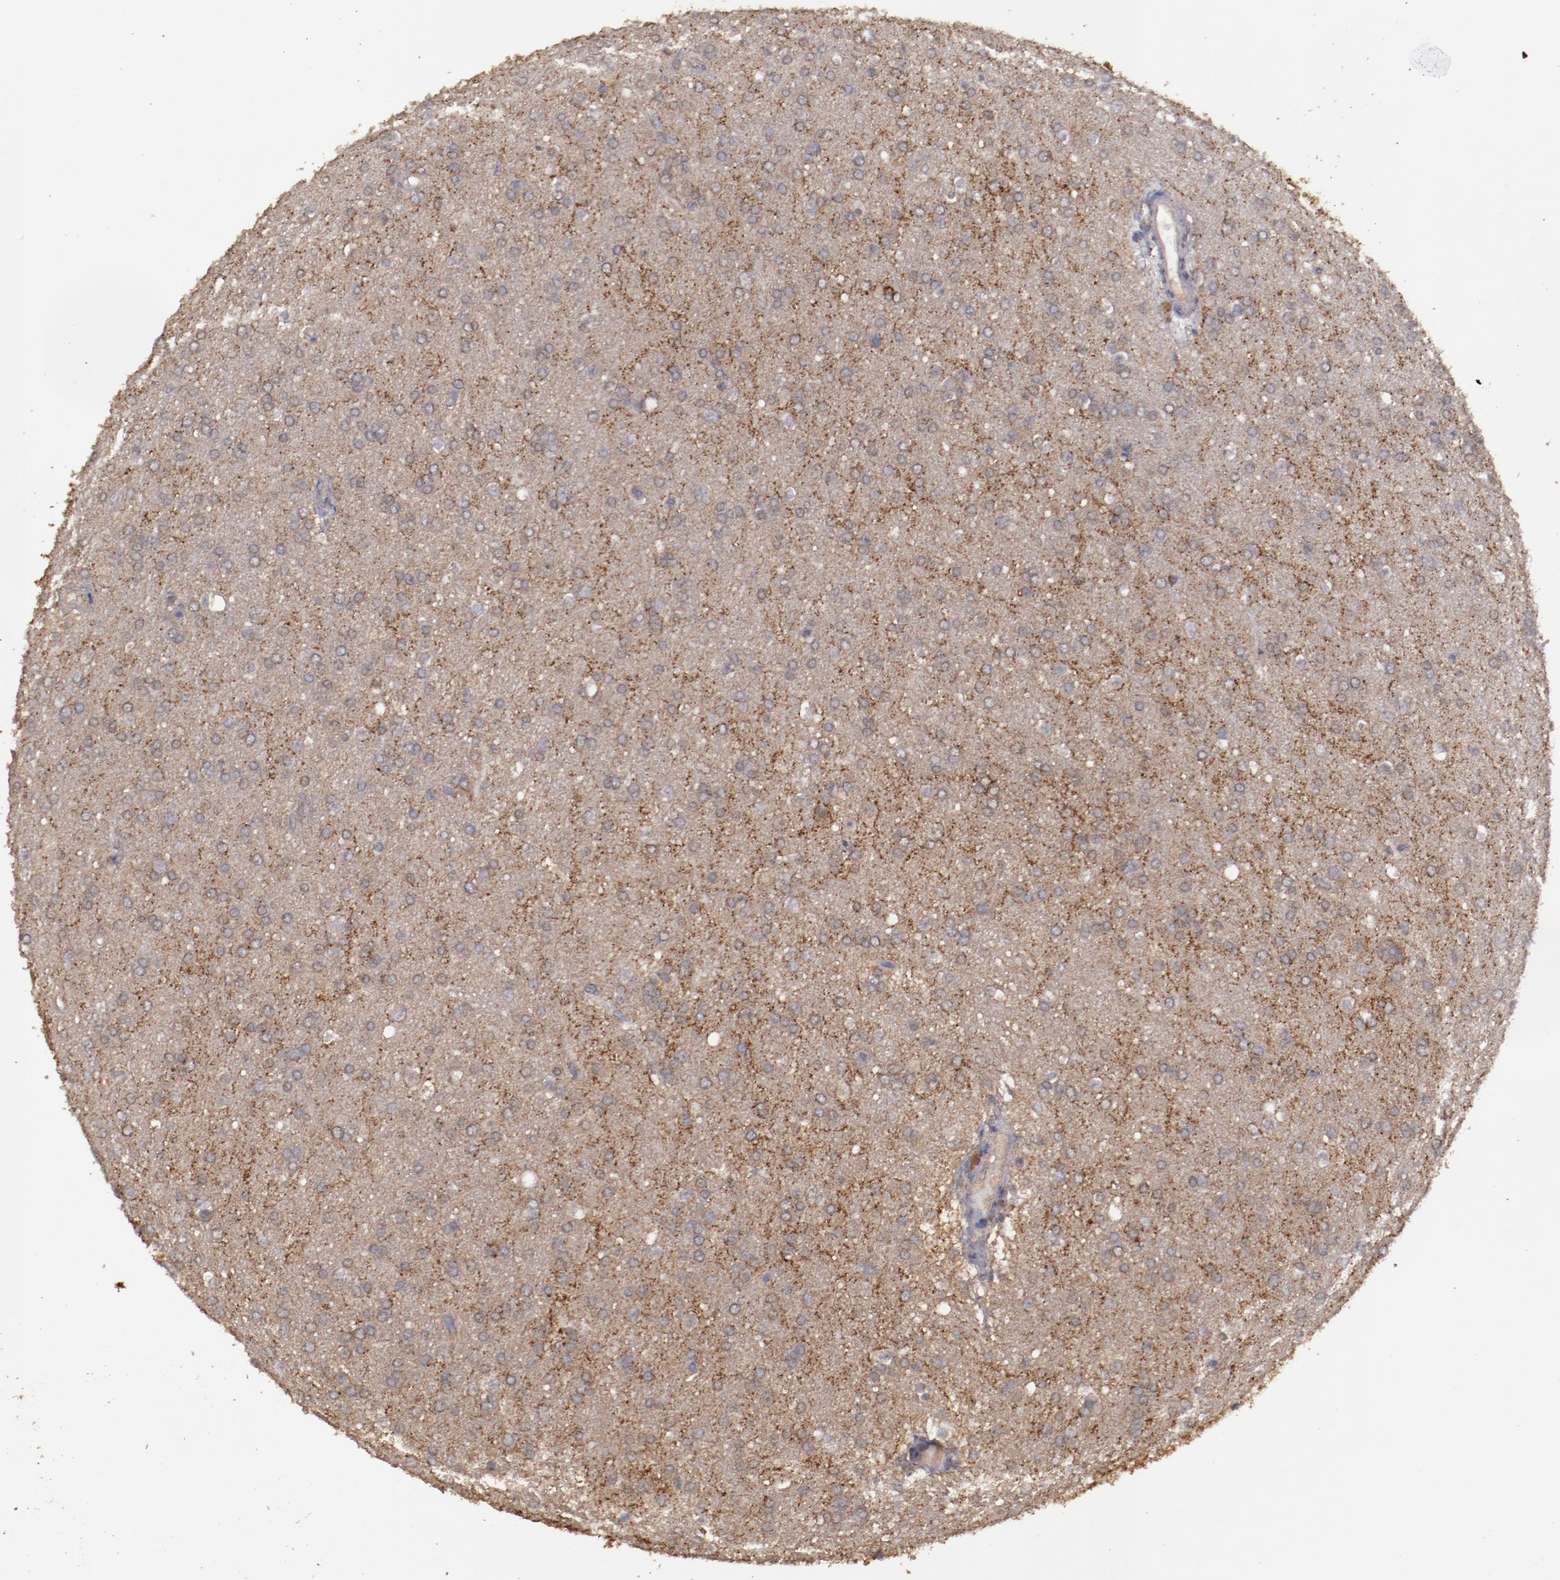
{"staining": {"intensity": "strong", "quantity": ">75%", "location": "cytoplasmic/membranous"}, "tissue": "glioma", "cell_type": "Tumor cells", "image_type": "cancer", "snomed": [{"axis": "morphology", "description": "Glioma, malignant, High grade"}, {"axis": "topography", "description": "Brain"}], "caption": "IHC staining of high-grade glioma (malignant), which demonstrates high levels of strong cytoplasmic/membranous expression in about >75% of tumor cells indicating strong cytoplasmic/membranous protein expression. The staining was performed using DAB (brown) for protein detection and nuclei were counterstained in hematoxylin (blue).", "gene": "FAT1", "patient": {"sex": "male", "age": 33}}